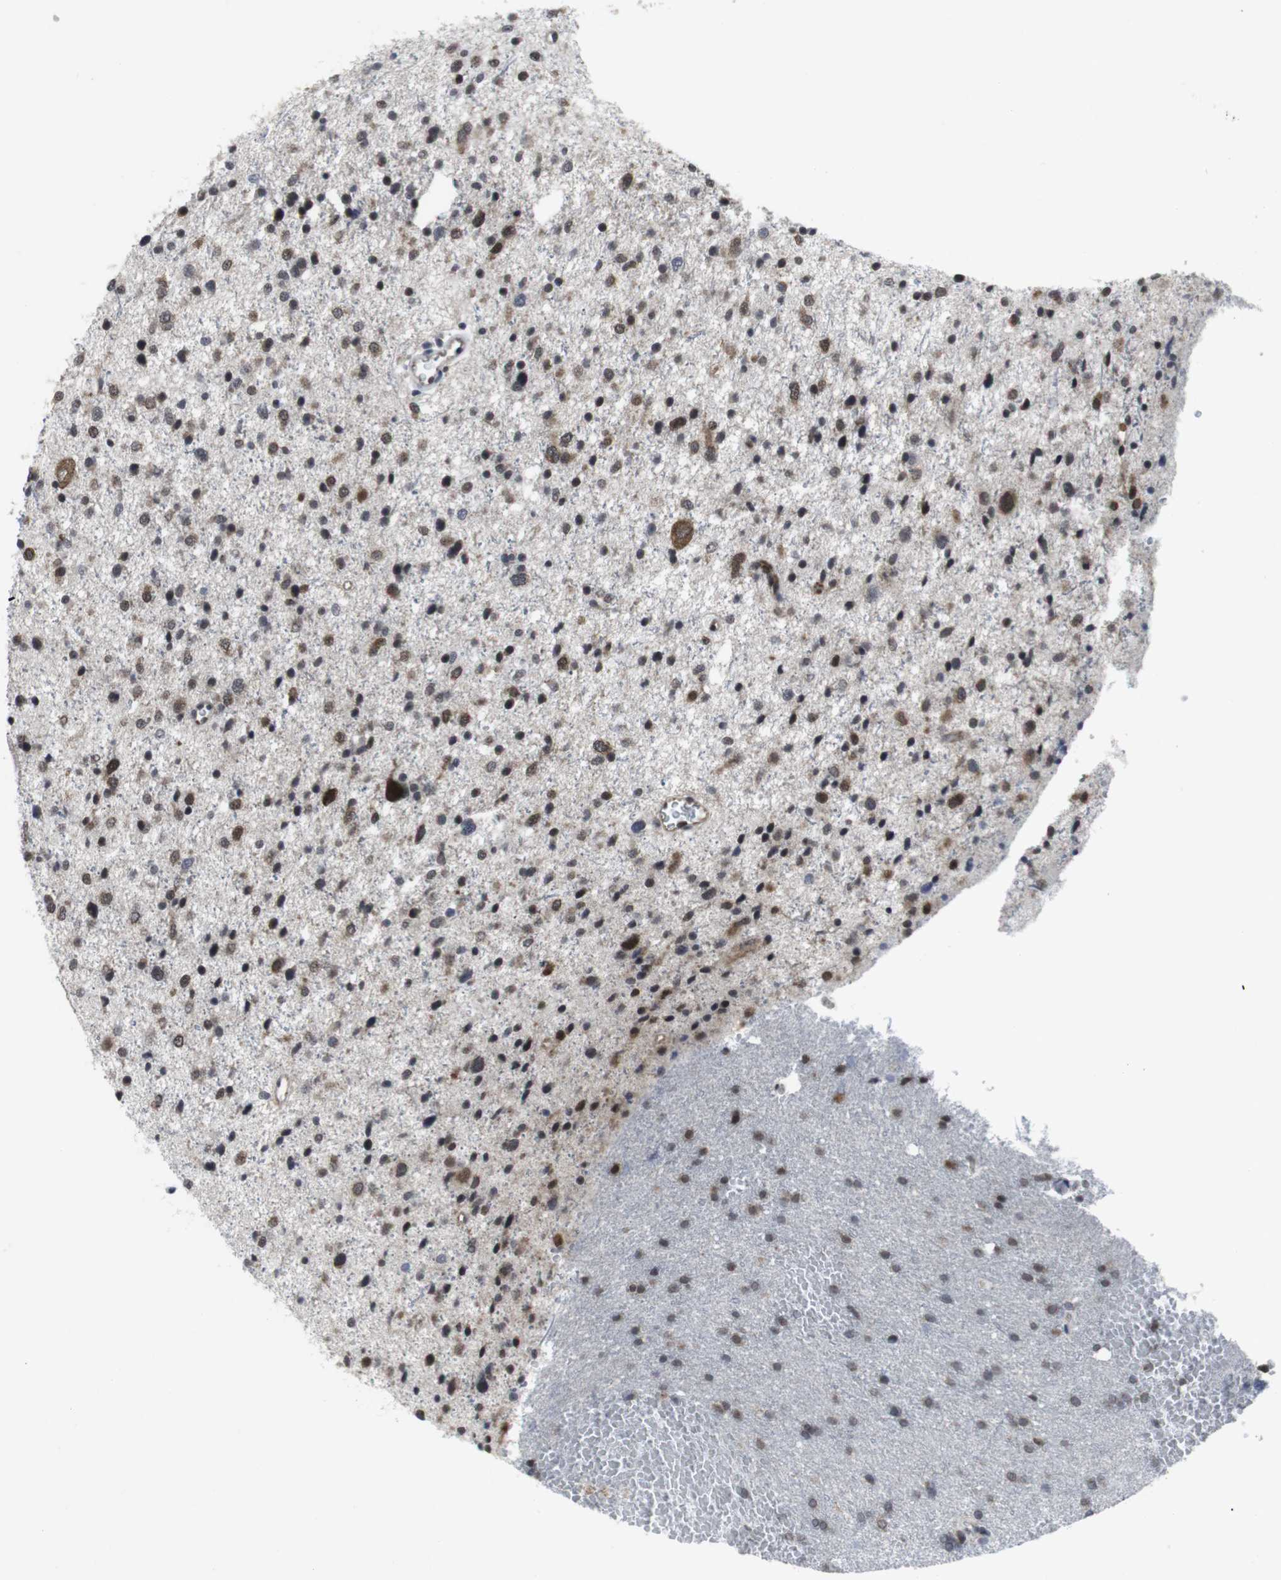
{"staining": {"intensity": "moderate", "quantity": ">75%", "location": "cytoplasmic/membranous,nuclear"}, "tissue": "glioma", "cell_type": "Tumor cells", "image_type": "cancer", "snomed": [{"axis": "morphology", "description": "Glioma, malignant, Low grade"}, {"axis": "topography", "description": "Brain"}], "caption": "Immunohistochemical staining of glioma shows moderate cytoplasmic/membranous and nuclear protein positivity in about >75% of tumor cells.", "gene": "GEMIN2", "patient": {"sex": "female", "age": 37}}